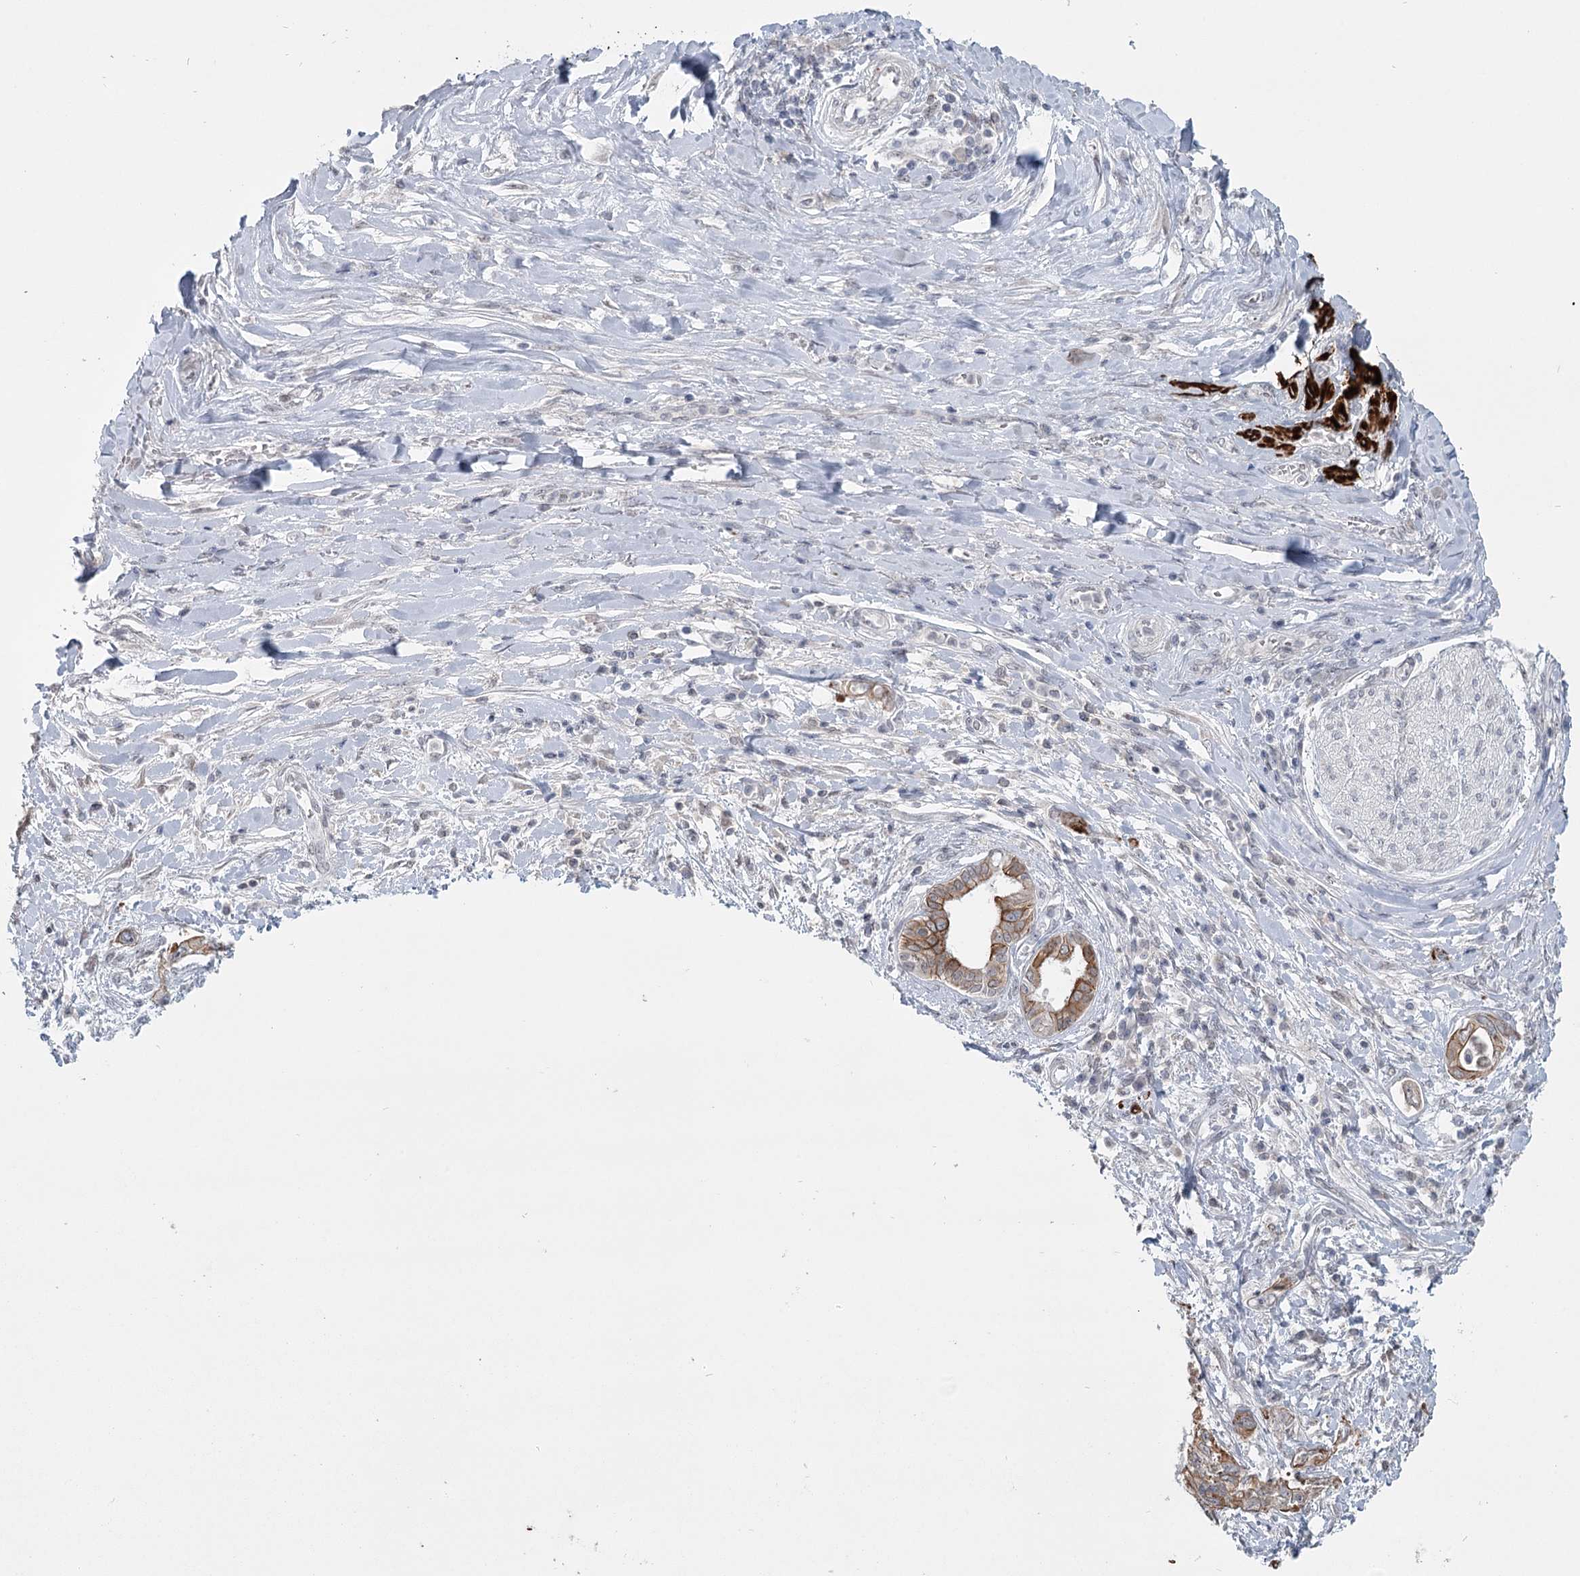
{"staining": {"intensity": "moderate", "quantity": ">75%", "location": "cytoplasmic/membranous"}, "tissue": "pancreatic cancer", "cell_type": "Tumor cells", "image_type": "cancer", "snomed": [{"axis": "morphology", "description": "Inflammation, NOS"}, {"axis": "morphology", "description": "Adenocarcinoma, NOS"}, {"axis": "topography", "description": "Pancreas"}], "caption": "Tumor cells demonstrate moderate cytoplasmic/membranous positivity in about >75% of cells in adenocarcinoma (pancreatic).", "gene": "TMEM70", "patient": {"sex": "female", "age": 56}}